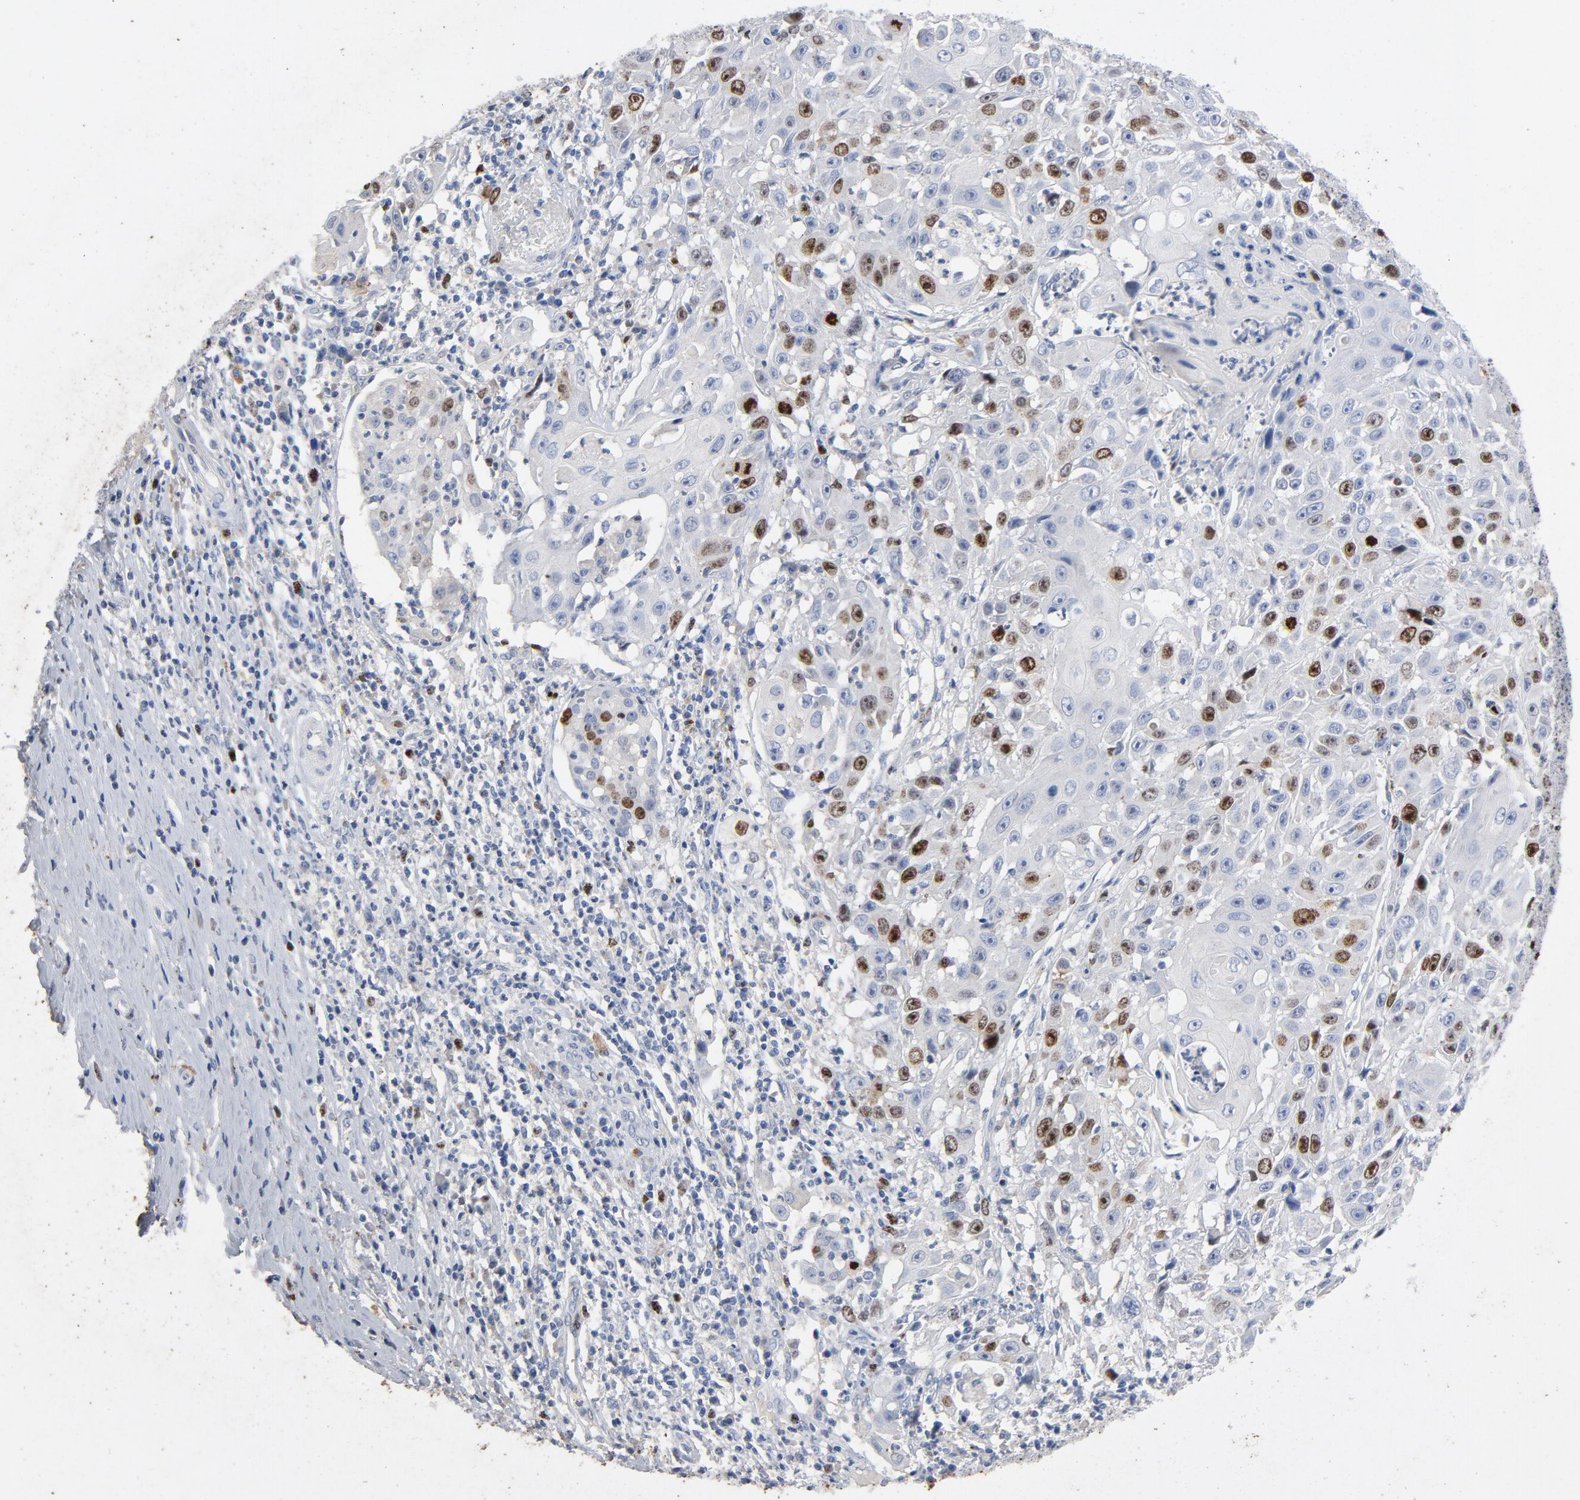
{"staining": {"intensity": "moderate", "quantity": "<25%", "location": "nuclear"}, "tissue": "cervical cancer", "cell_type": "Tumor cells", "image_type": "cancer", "snomed": [{"axis": "morphology", "description": "Squamous cell carcinoma, NOS"}, {"axis": "topography", "description": "Cervix"}], "caption": "Protein expression analysis of cervical cancer (squamous cell carcinoma) exhibits moderate nuclear expression in about <25% of tumor cells.", "gene": "BIRC5", "patient": {"sex": "female", "age": 39}}